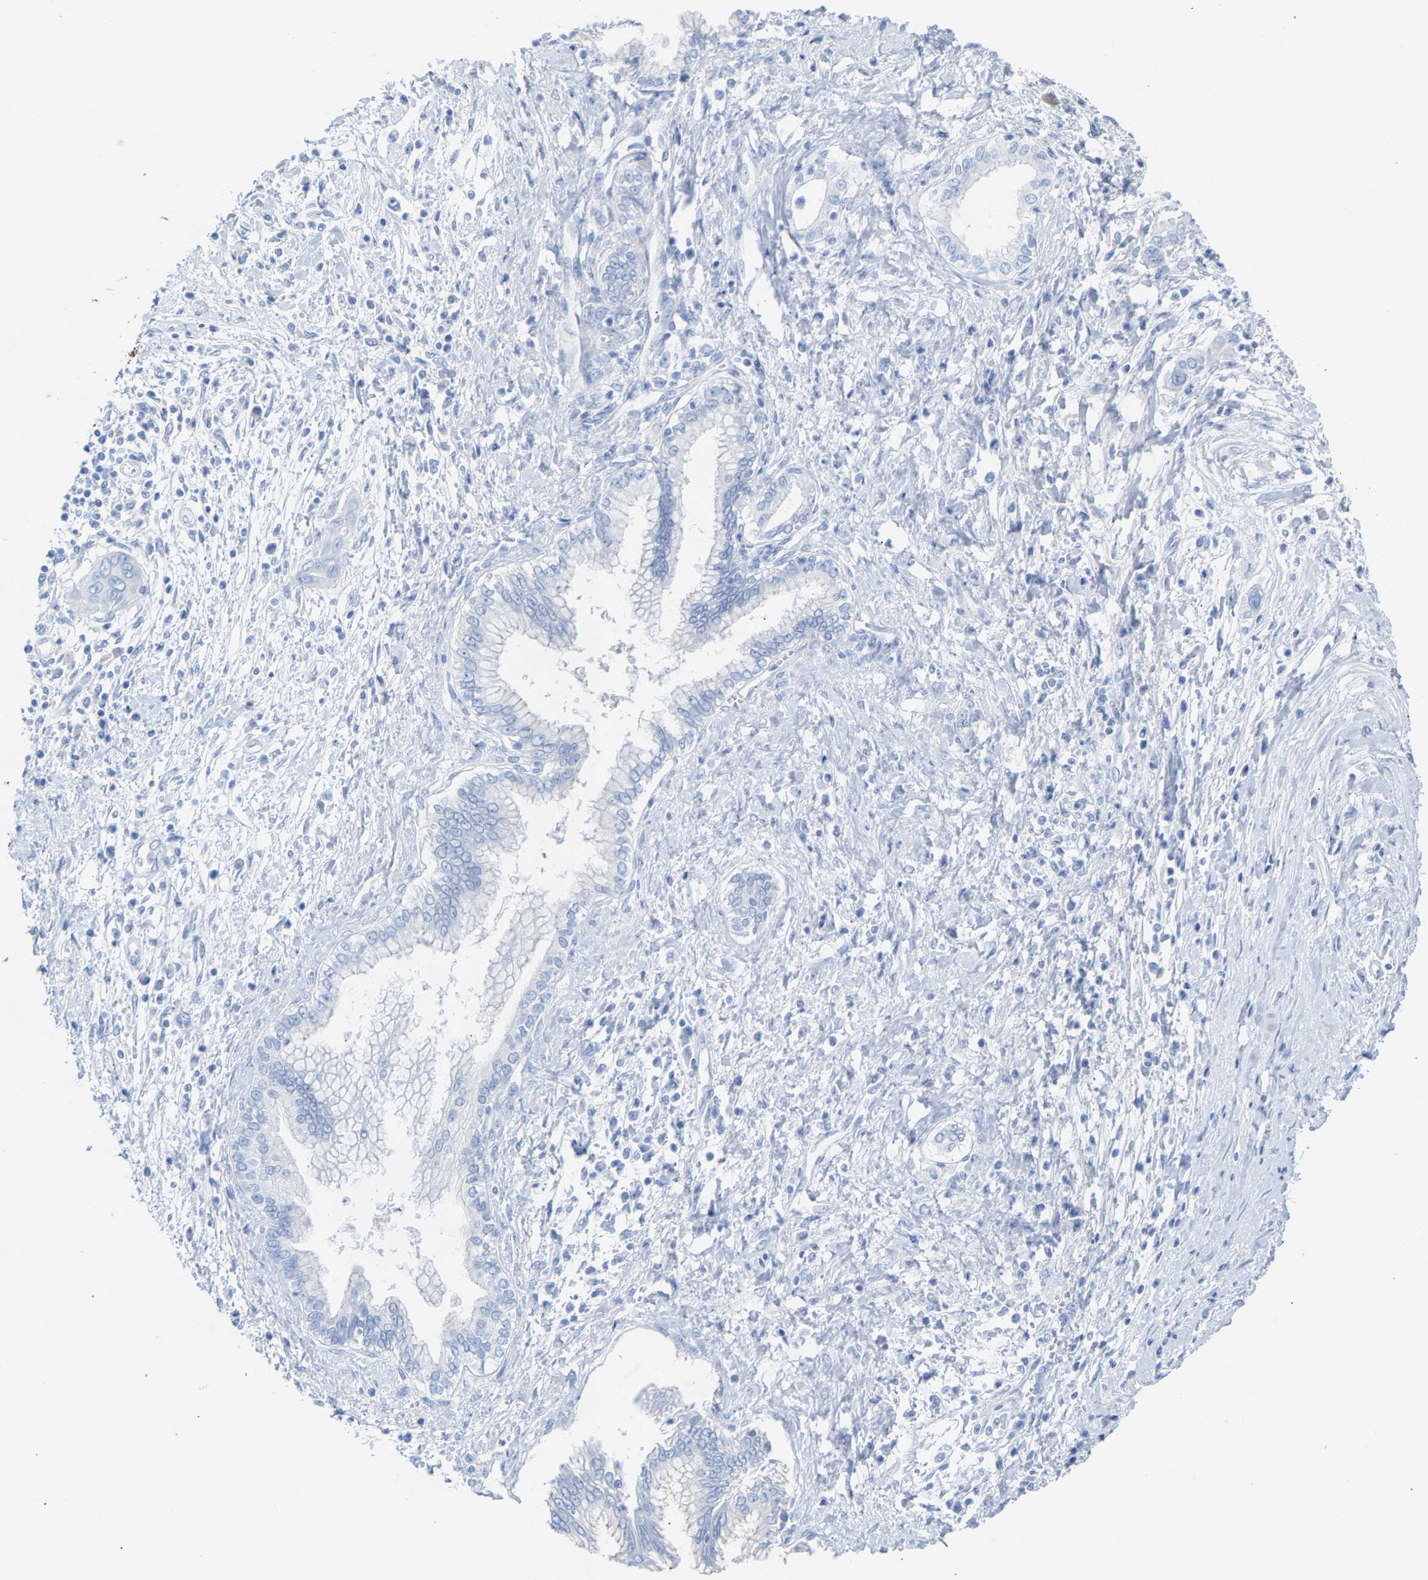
{"staining": {"intensity": "negative", "quantity": "none", "location": "none"}, "tissue": "pancreatic cancer", "cell_type": "Tumor cells", "image_type": "cancer", "snomed": [{"axis": "morphology", "description": "Adenocarcinoma, NOS"}, {"axis": "topography", "description": "Pancreas"}], "caption": "There is no significant staining in tumor cells of pancreatic cancer.", "gene": "CPA1", "patient": {"sex": "male", "age": 58}}